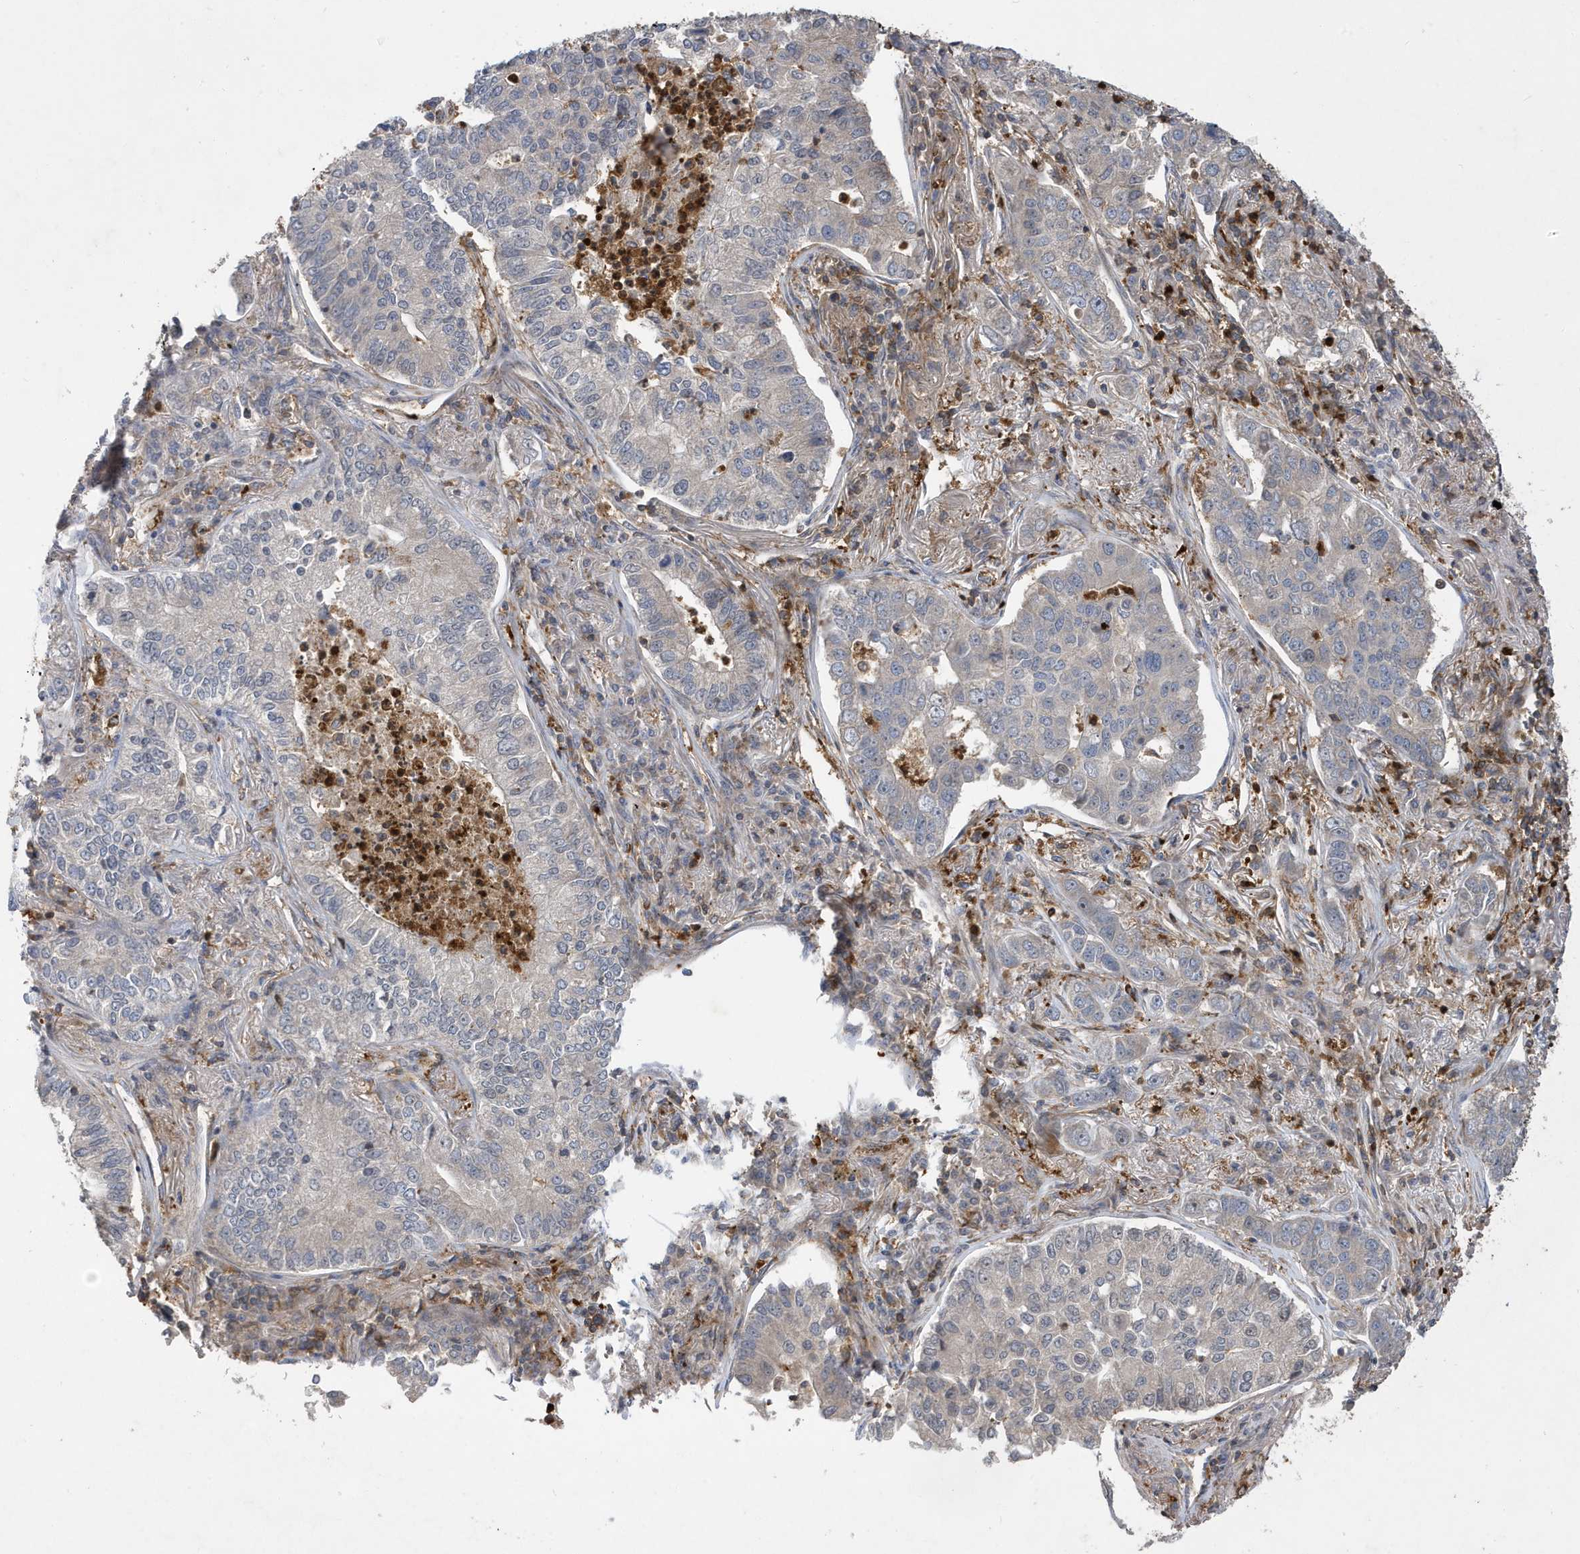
{"staining": {"intensity": "negative", "quantity": "none", "location": "none"}, "tissue": "lung cancer", "cell_type": "Tumor cells", "image_type": "cancer", "snomed": [{"axis": "morphology", "description": "Adenocarcinoma, NOS"}, {"axis": "topography", "description": "Lung"}], "caption": "Photomicrograph shows no protein positivity in tumor cells of adenocarcinoma (lung) tissue. (Immunohistochemistry (ihc), brightfield microscopy, high magnification).", "gene": "LAPTM4A", "patient": {"sex": "male", "age": 49}}